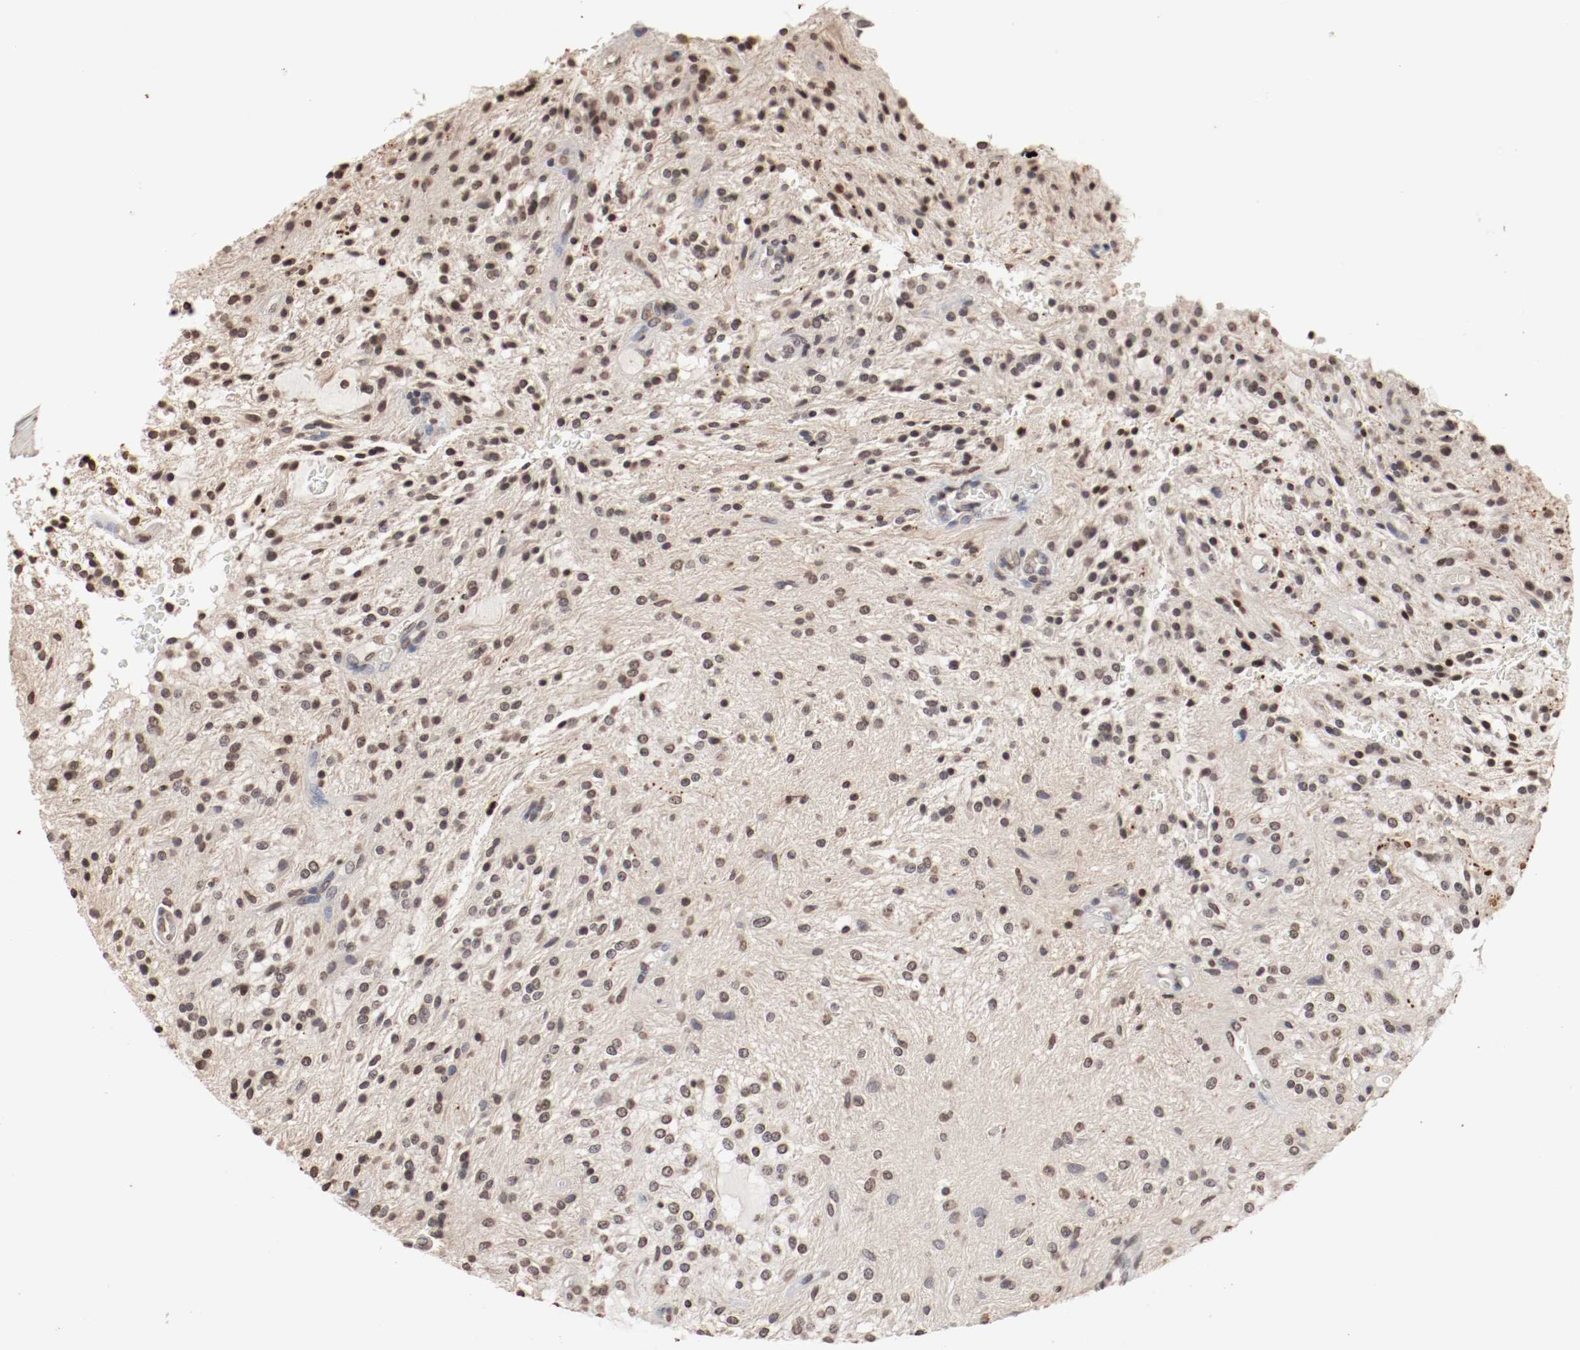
{"staining": {"intensity": "moderate", "quantity": "25%-75%", "location": "nuclear"}, "tissue": "glioma", "cell_type": "Tumor cells", "image_type": "cancer", "snomed": [{"axis": "morphology", "description": "Glioma, malignant, NOS"}, {"axis": "topography", "description": "Cerebellum"}], "caption": "Human glioma (malignant) stained with a protein marker displays moderate staining in tumor cells.", "gene": "WASL", "patient": {"sex": "female", "age": 10}}